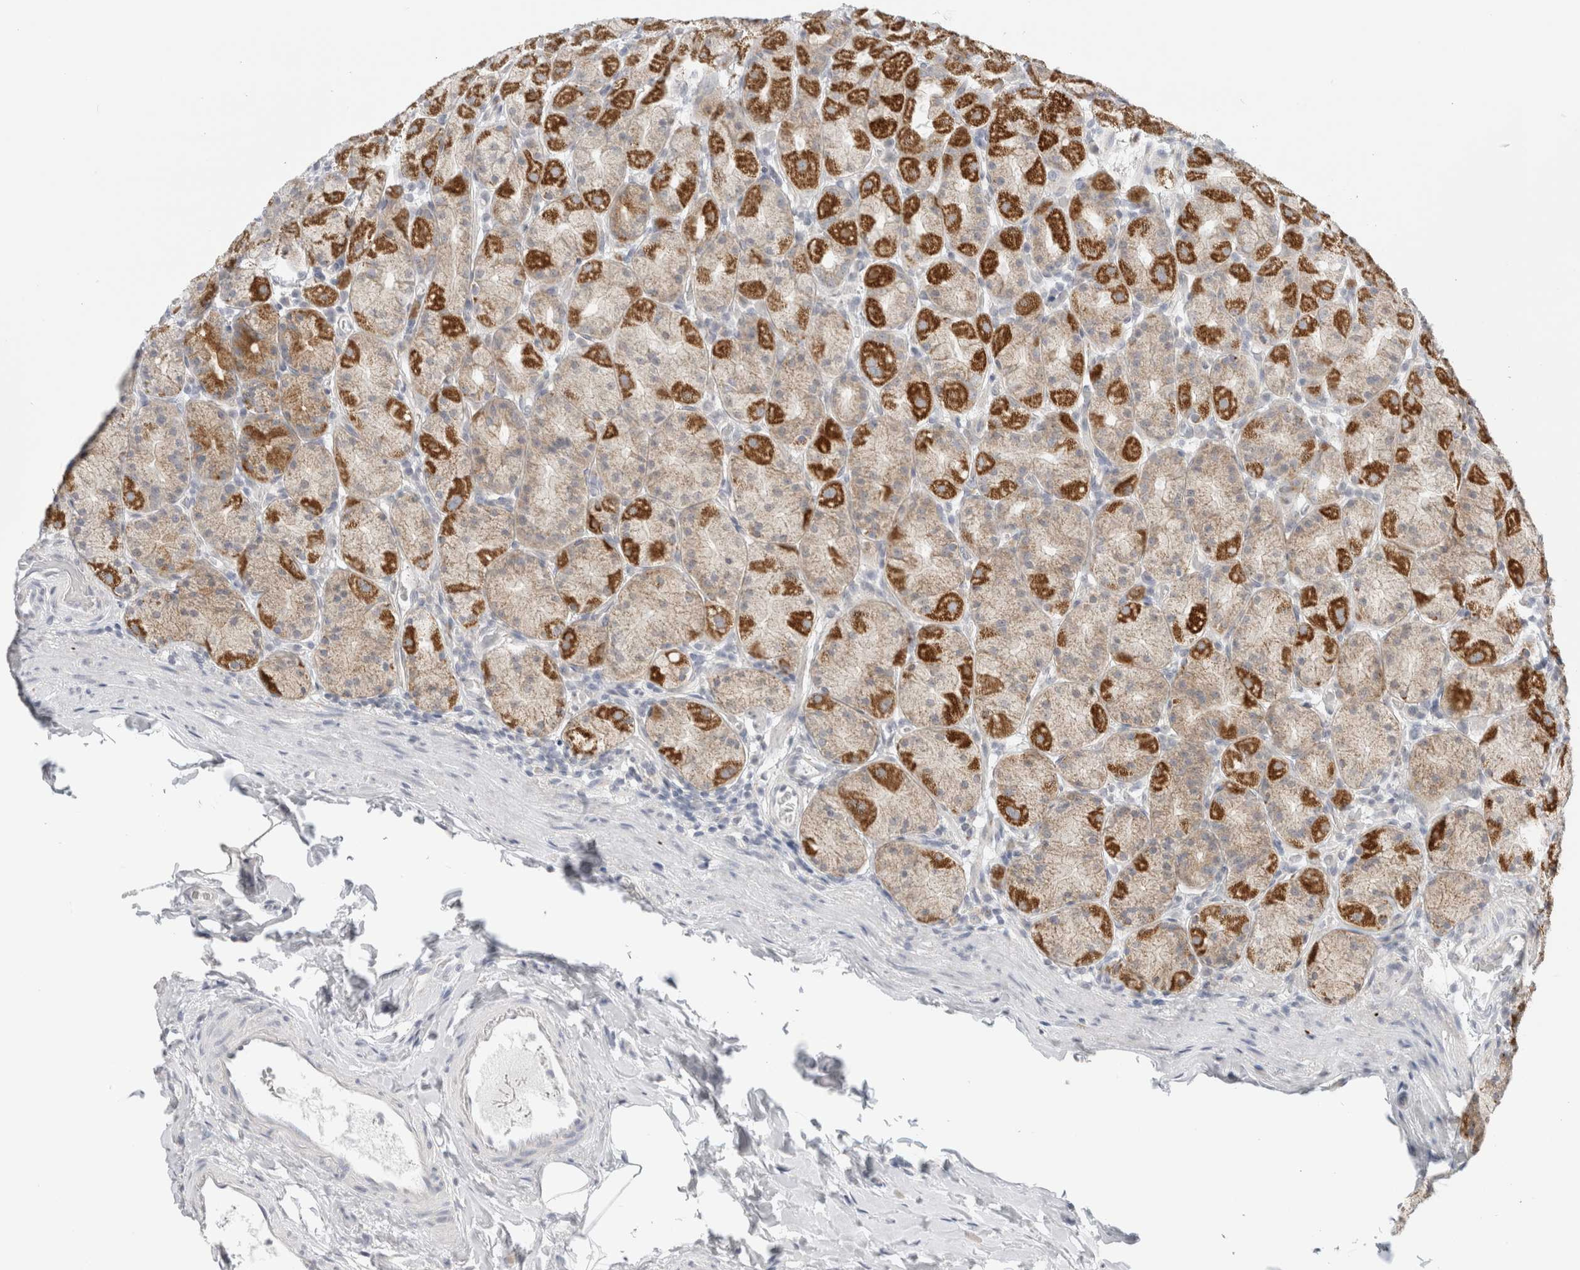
{"staining": {"intensity": "strong", "quantity": "25%-75%", "location": "cytoplasmic/membranous"}, "tissue": "stomach", "cell_type": "Glandular cells", "image_type": "normal", "snomed": [{"axis": "morphology", "description": "Normal tissue, NOS"}, {"axis": "topography", "description": "Stomach, upper"}], "caption": "Glandular cells demonstrate high levels of strong cytoplasmic/membranous expression in about 25%-75% of cells in unremarkable human stomach.", "gene": "FAHD1", "patient": {"sex": "male", "age": 68}}